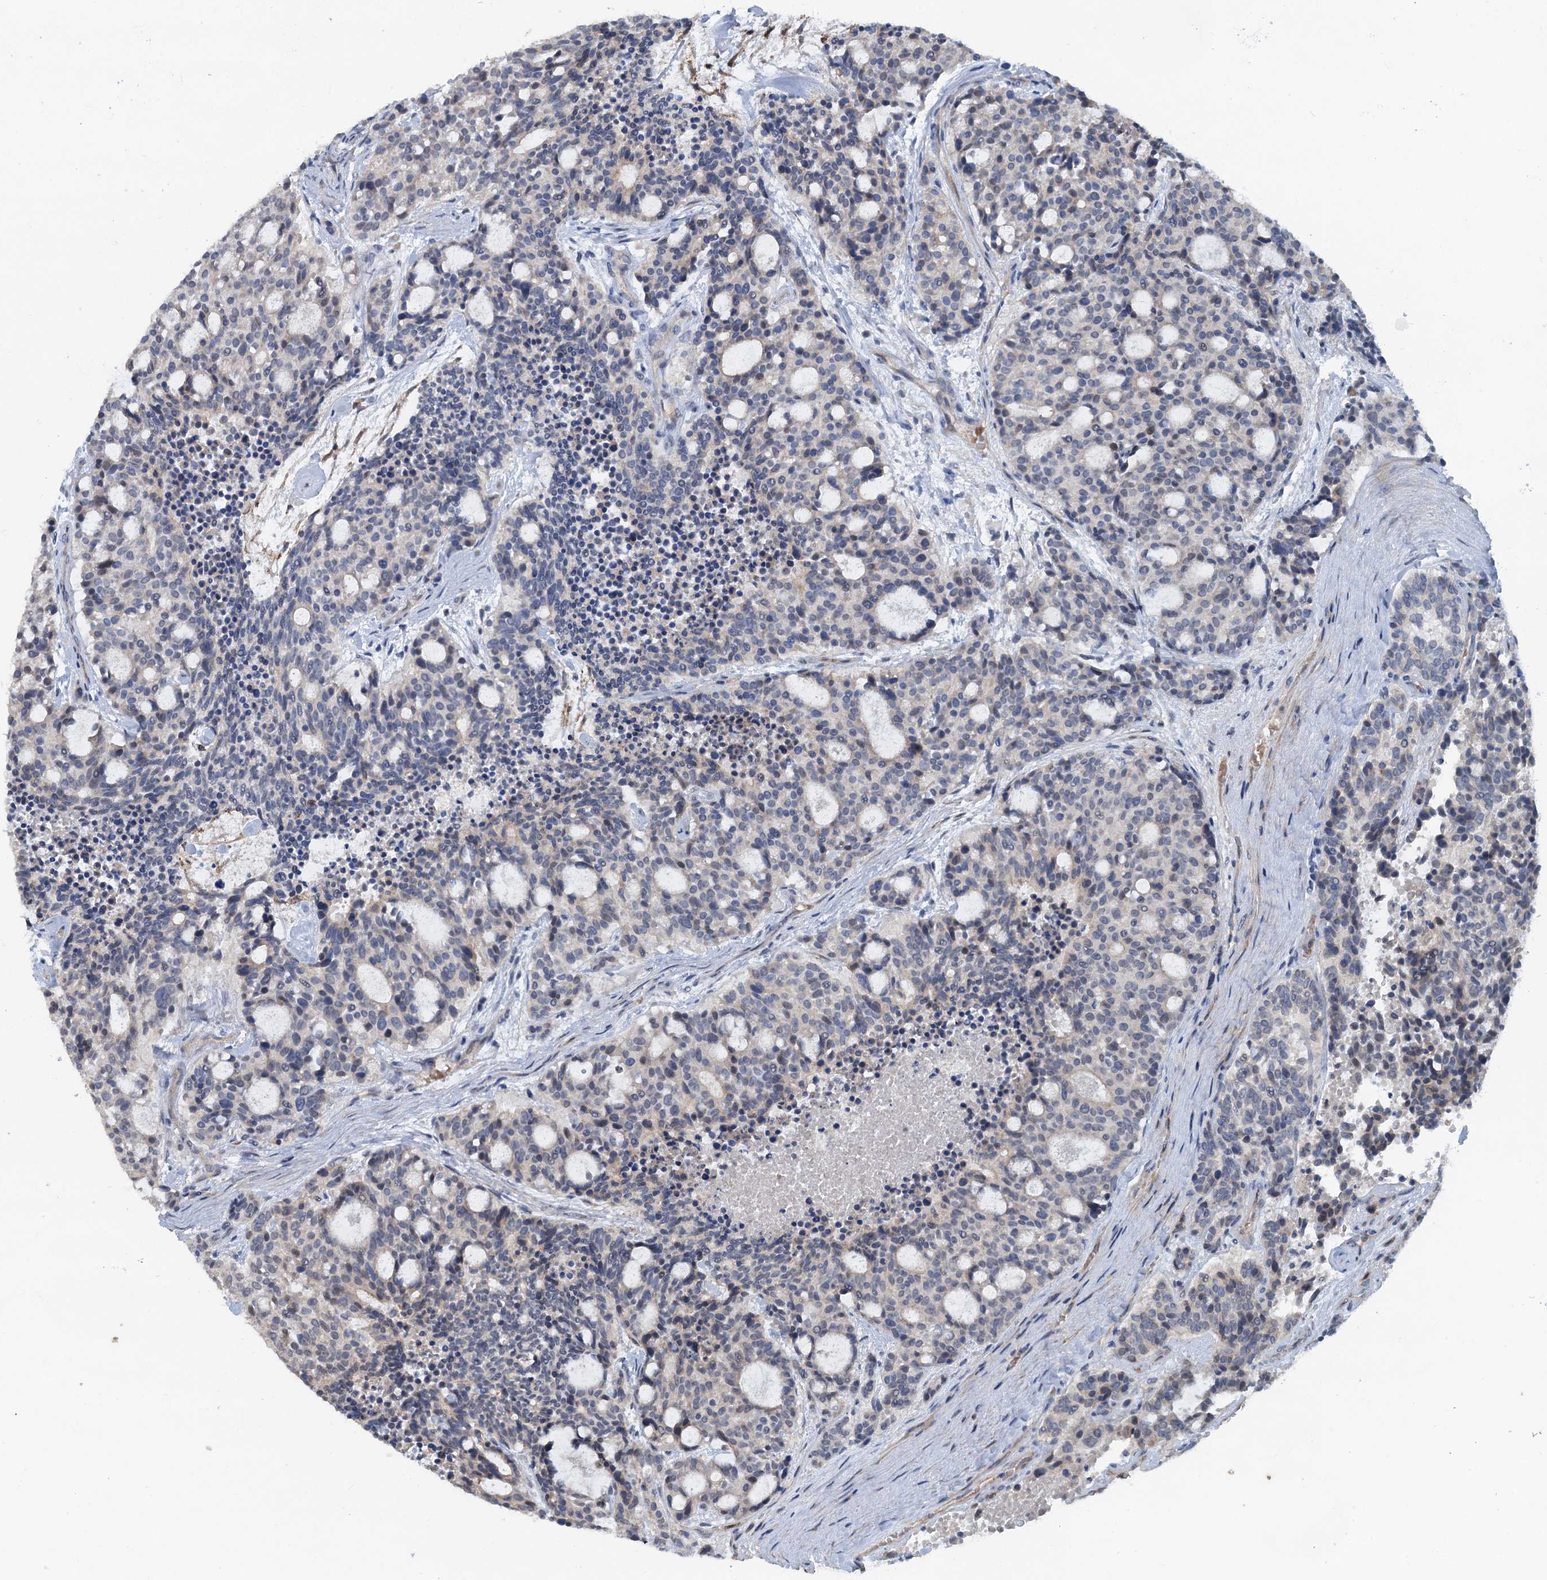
{"staining": {"intensity": "negative", "quantity": "none", "location": "none"}, "tissue": "carcinoid", "cell_type": "Tumor cells", "image_type": "cancer", "snomed": [{"axis": "morphology", "description": "Carcinoid, malignant, NOS"}, {"axis": "topography", "description": "Pancreas"}], "caption": "Immunohistochemical staining of human carcinoid (malignant) exhibits no significant staining in tumor cells.", "gene": "MYO16", "patient": {"sex": "female", "age": 54}}